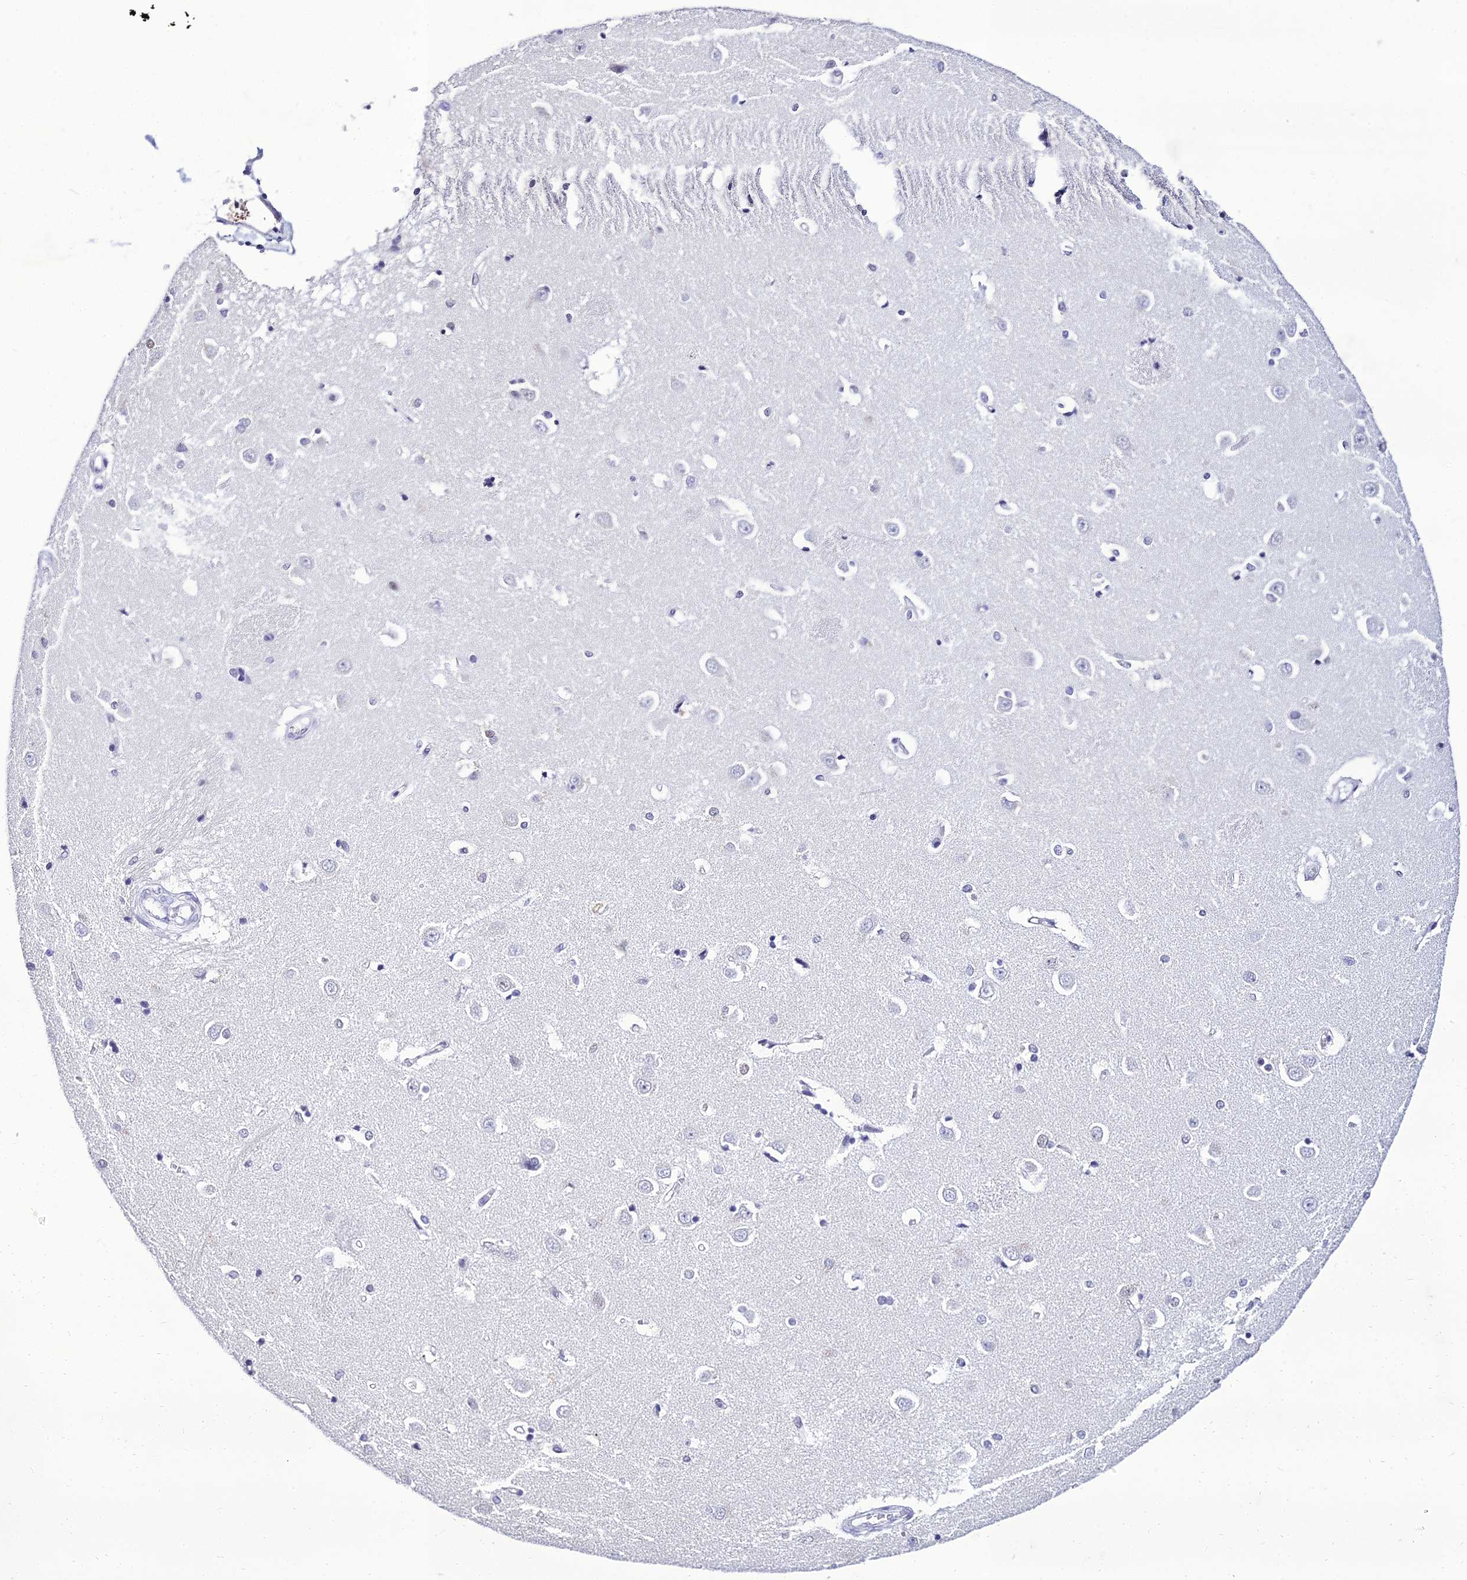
{"staining": {"intensity": "negative", "quantity": "none", "location": "none"}, "tissue": "caudate", "cell_type": "Glial cells", "image_type": "normal", "snomed": [{"axis": "morphology", "description": "Normal tissue, NOS"}, {"axis": "topography", "description": "Lateral ventricle wall"}], "caption": "Immunohistochemical staining of normal caudate demonstrates no significant staining in glial cells.", "gene": "PPP4R2", "patient": {"sex": "male", "age": 37}}